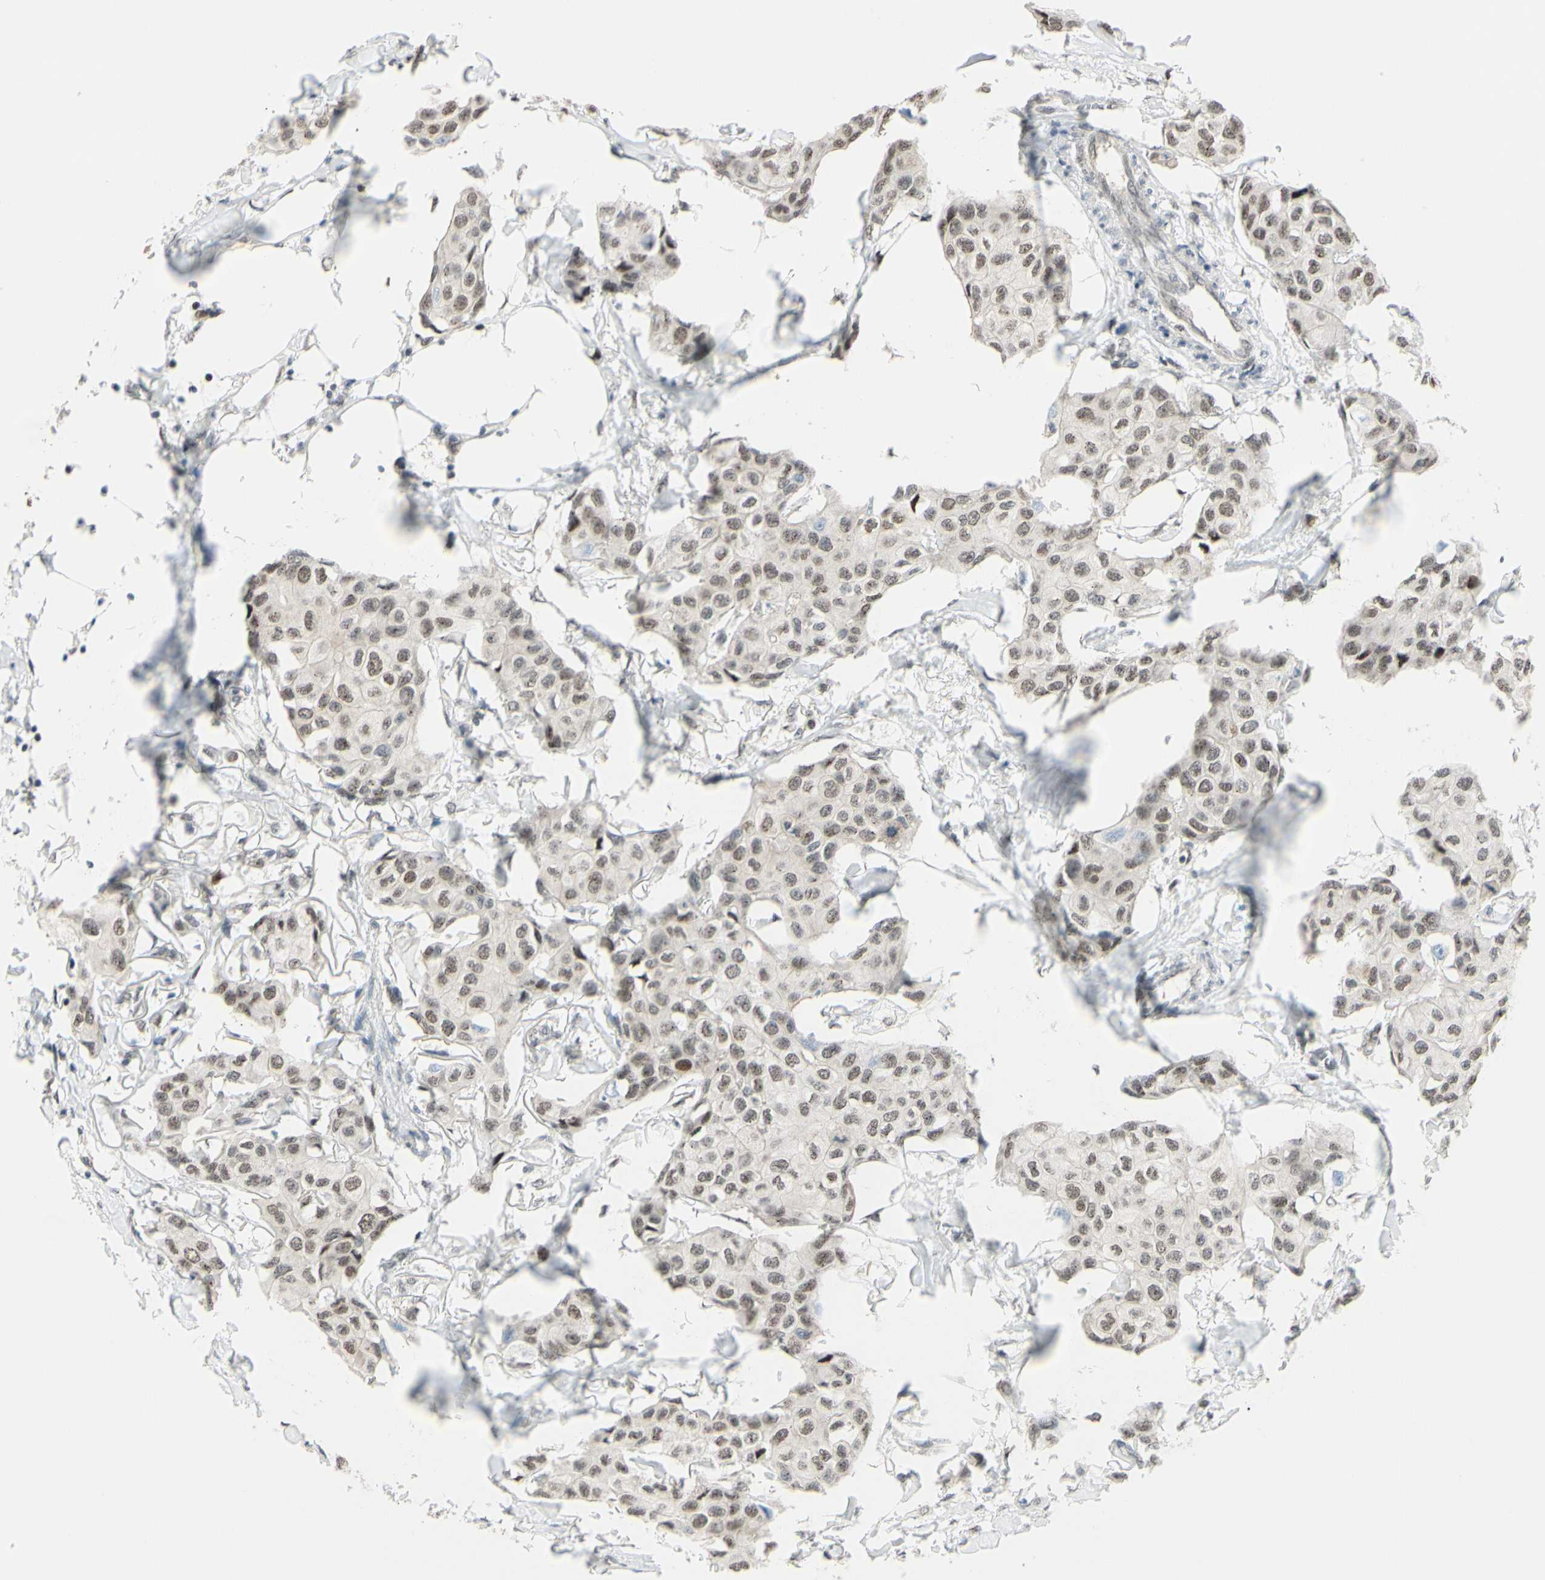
{"staining": {"intensity": "weak", "quantity": "25%-75%", "location": "nuclear"}, "tissue": "breast cancer", "cell_type": "Tumor cells", "image_type": "cancer", "snomed": [{"axis": "morphology", "description": "Duct carcinoma"}, {"axis": "topography", "description": "Breast"}], "caption": "High-magnification brightfield microscopy of infiltrating ductal carcinoma (breast) stained with DAB (3,3'-diaminobenzidine) (brown) and counterstained with hematoxylin (blue). tumor cells exhibit weak nuclear staining is present in approximately25%-75% of cells. The staining was performed using DAB (3,3'-diaminobenzidine), with brown indicating positive protein expression. Nuclei are stained blue with hematoxylin.", "gene": "SUFU", "patient": {"sex": "female", "age": 80}}